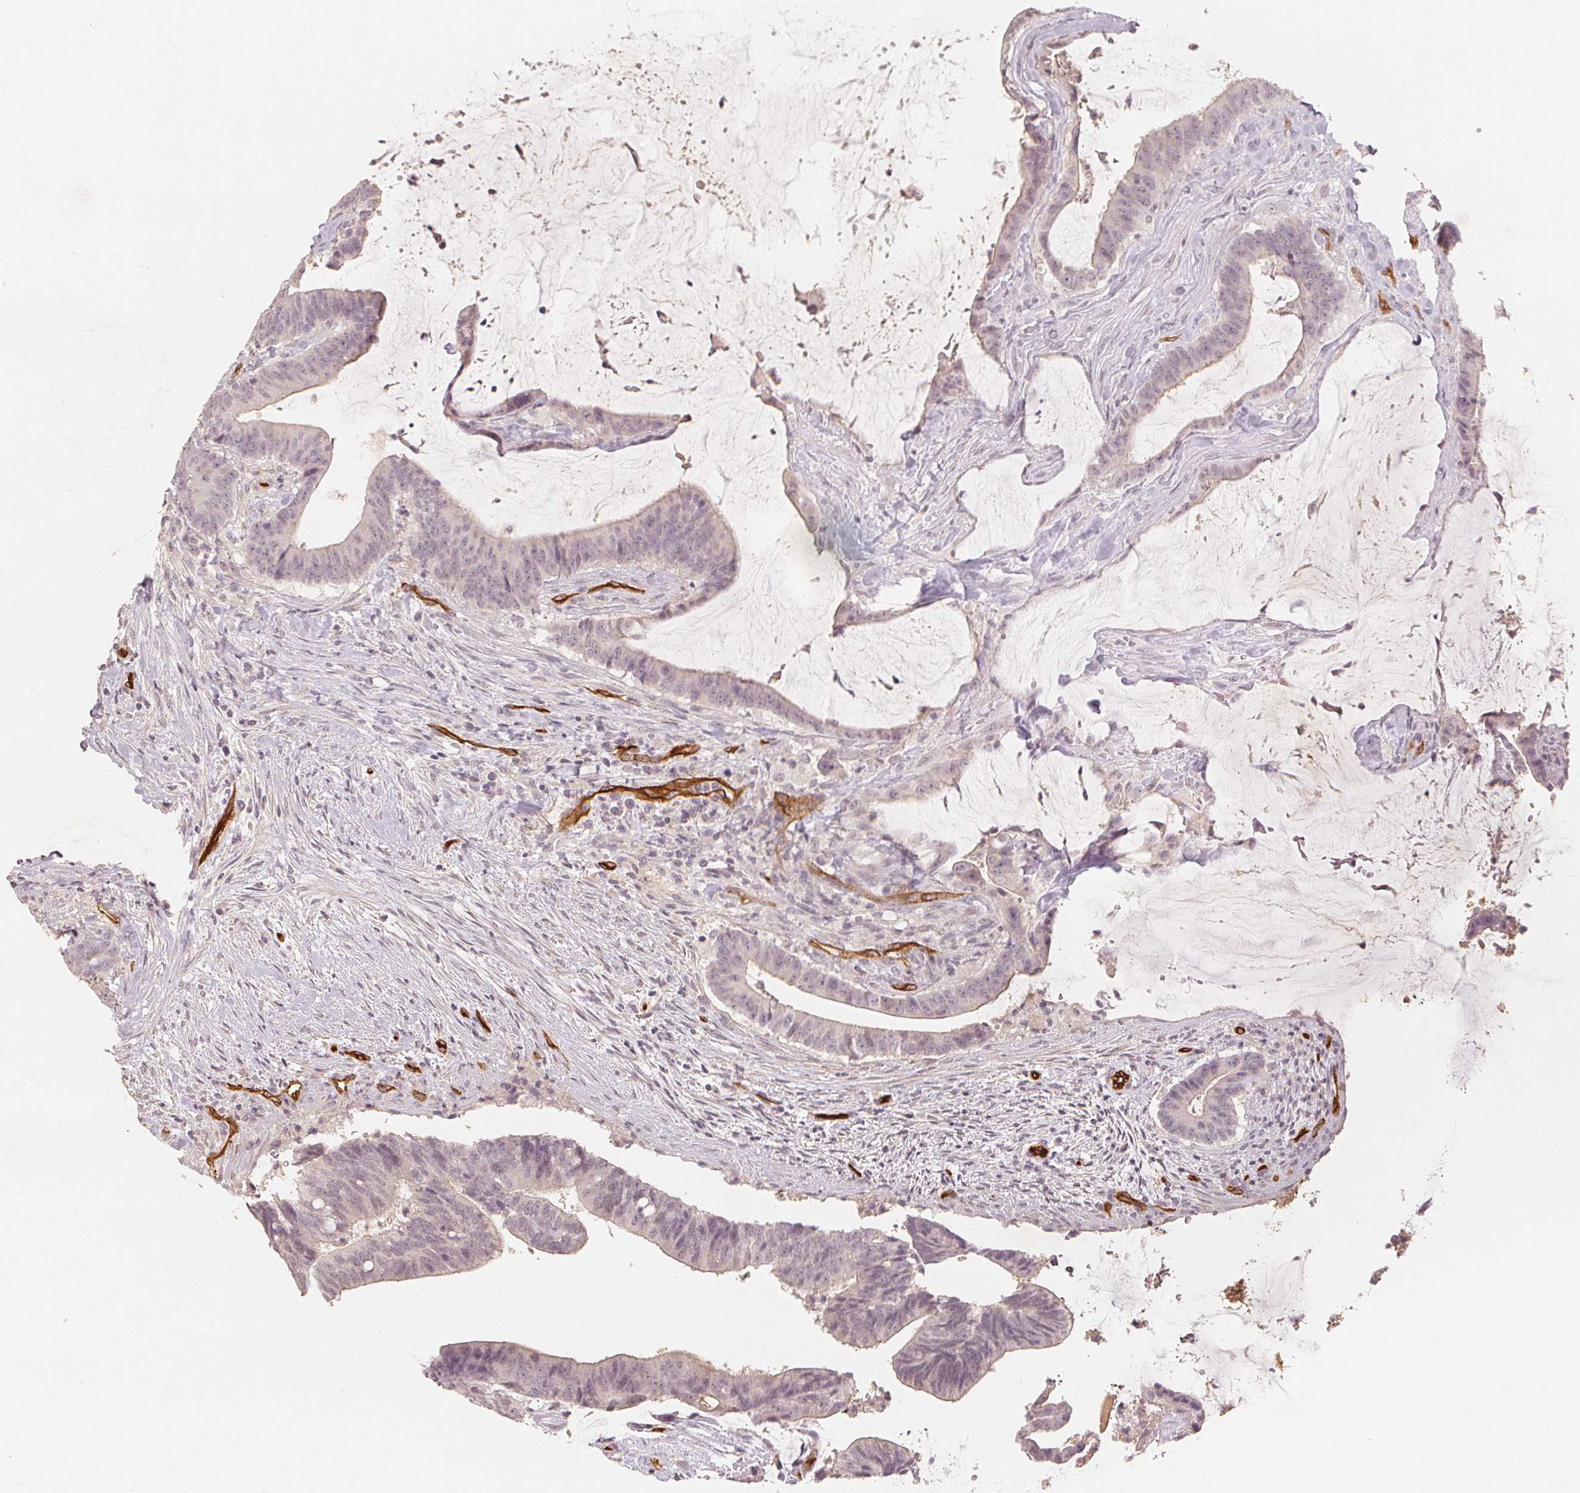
{"staining": {"intensity": "negative", "quantity": "none", "location": "none"}, "tissue": "colorectal cancer", "cell_type": "Tumor cells", "image_type": "cancer", "snomed": [{"axis": "morphology", "description": "Adenocarcinoma, NOS"}, {"axis": "topography", "description": "Colon"}], "caption": "DAB (3,3'-diaminobenzidine) immunohistochemical staining of human colorectal cancer displays no significant expression in tumor cells.", "gene": "CIB1", "patient": {"sex": "female", "age": 43}}